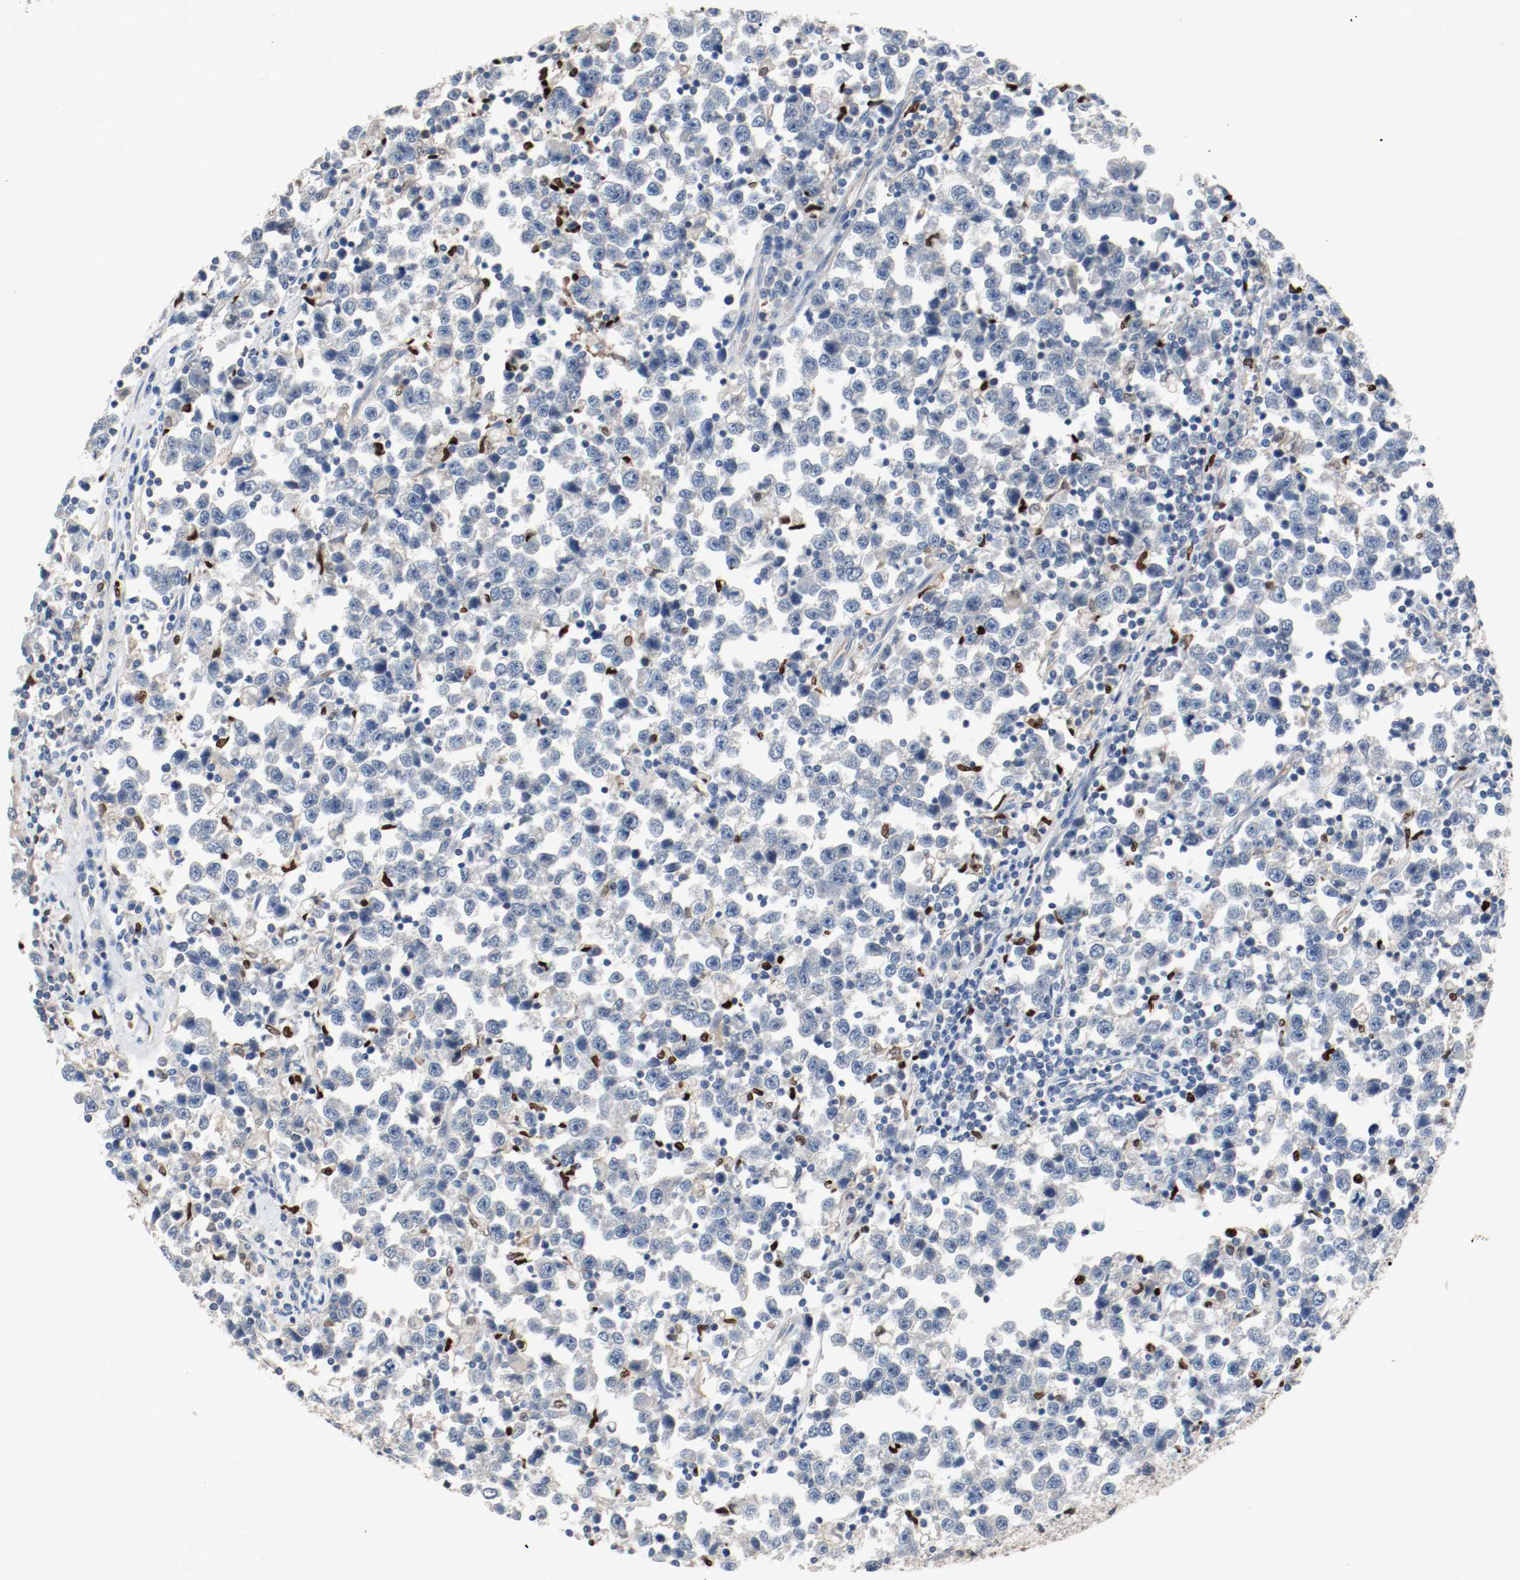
{"staining": {"intensity": "negative", "quantity": "none", "location": "none"}, "tissue": "testis cancer", "cell_type": "Tumor cells", "image_type": "cancer", "snomed": [{"axis": "morphology", "description": "Seminoma, NOS"}, {"axis": "topography", "description": "Testis"}], "caption": "Human testis cancer stained for a protein using IHC demonstrates no expression in tumor cells.", "gene": "BLK", "patient": {"sex": "male", "age": 43}}